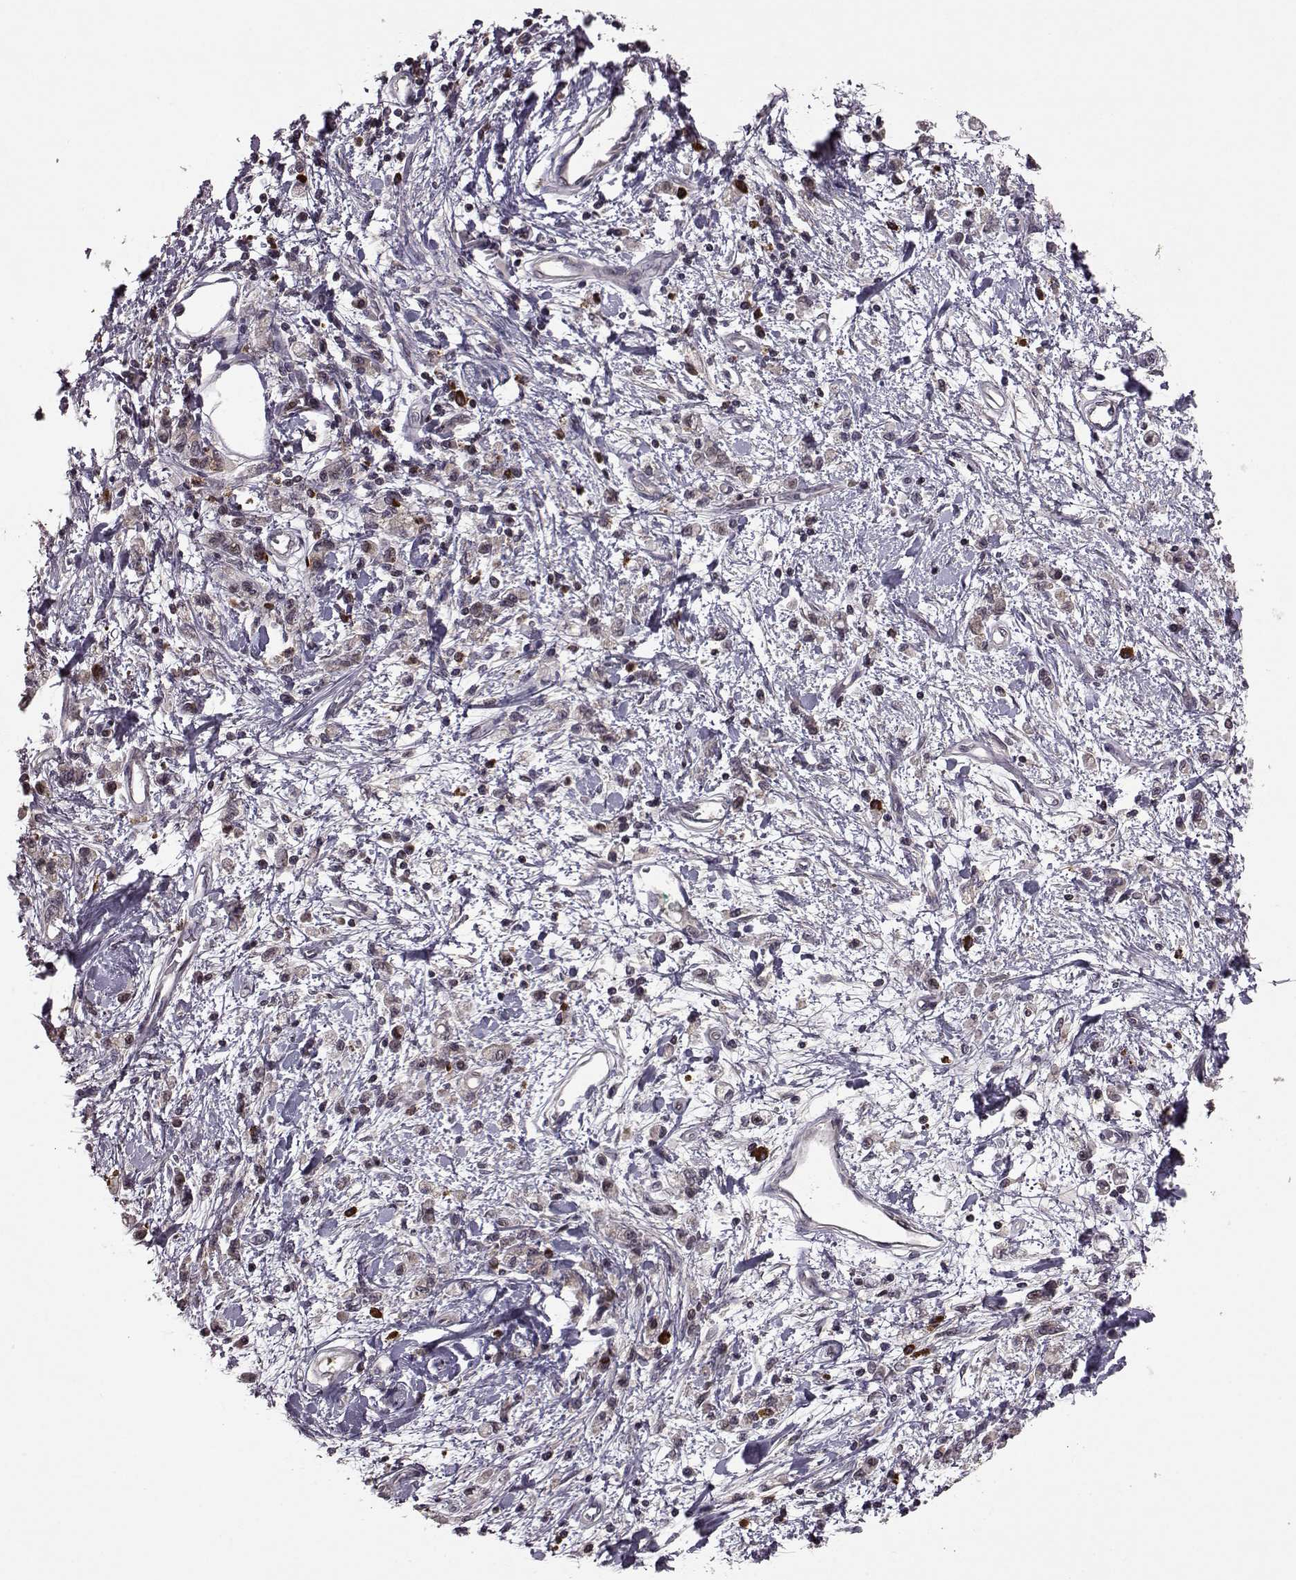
{"staining": {"intensity": "moderate", "quantity": "25%-75%", "location": "cytoplasmic/membranous"}, "tissue": "stomach cancer", "cell_type": "Tumor cells", "image_type": "cancer", "snomed": [{"axis": "morphology", "description": "Adenocarcinoma, NOS"}, {"axis": "topography", "description": "Stomach"}], "caption": "A brown stain highlights moderate cytoplasmic/membranous expression of a protein in stomach cancer (adenocarcinoma) tumor cells.", "gene": "TRMU", "patient": {"sex": "male", "age": 77}}